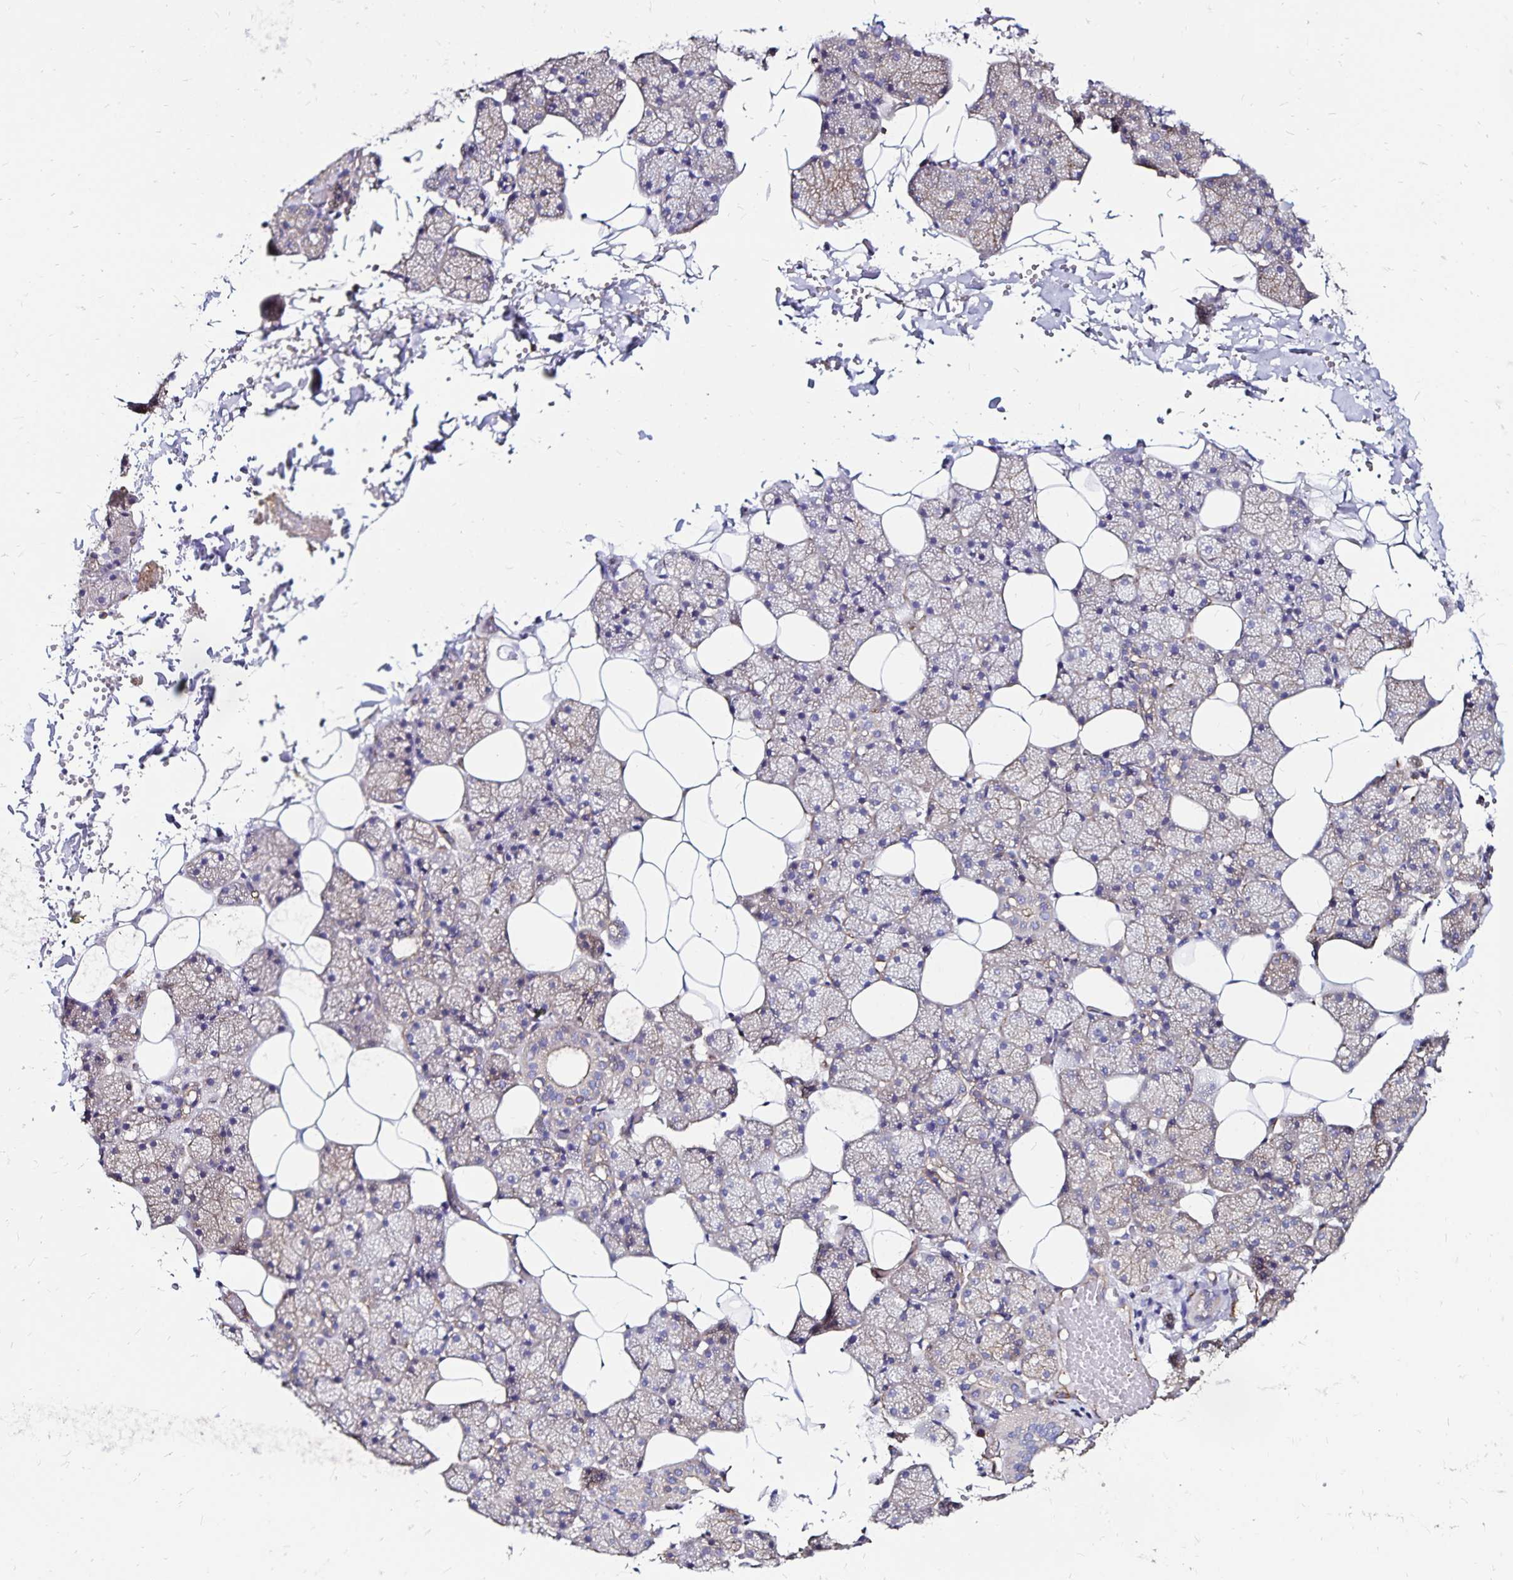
{"staining": {"intensity": "moderate", "quantity": "25%-75%", "location": "cytoplasmic/membranous"}, "tissue": "salivary gland", "cell_type": "Glandular cells", "image_type": "normal", "snomed": [{"axis": "morphology", "description": "Normal tissue, NOS"}, {"axis": "topography", "description": "Salivary gland"}], "caption": "The micrograph displays staining of unremarkable salivary gland, revealing moderate cytoplasmic/membranous protein staining (brown color) within glandular cells. (brown staining indicates protein expression, while blue staining denotes nuclei).", "gene": "RPRML", "patient": {"sex": "male", "age": 38}}